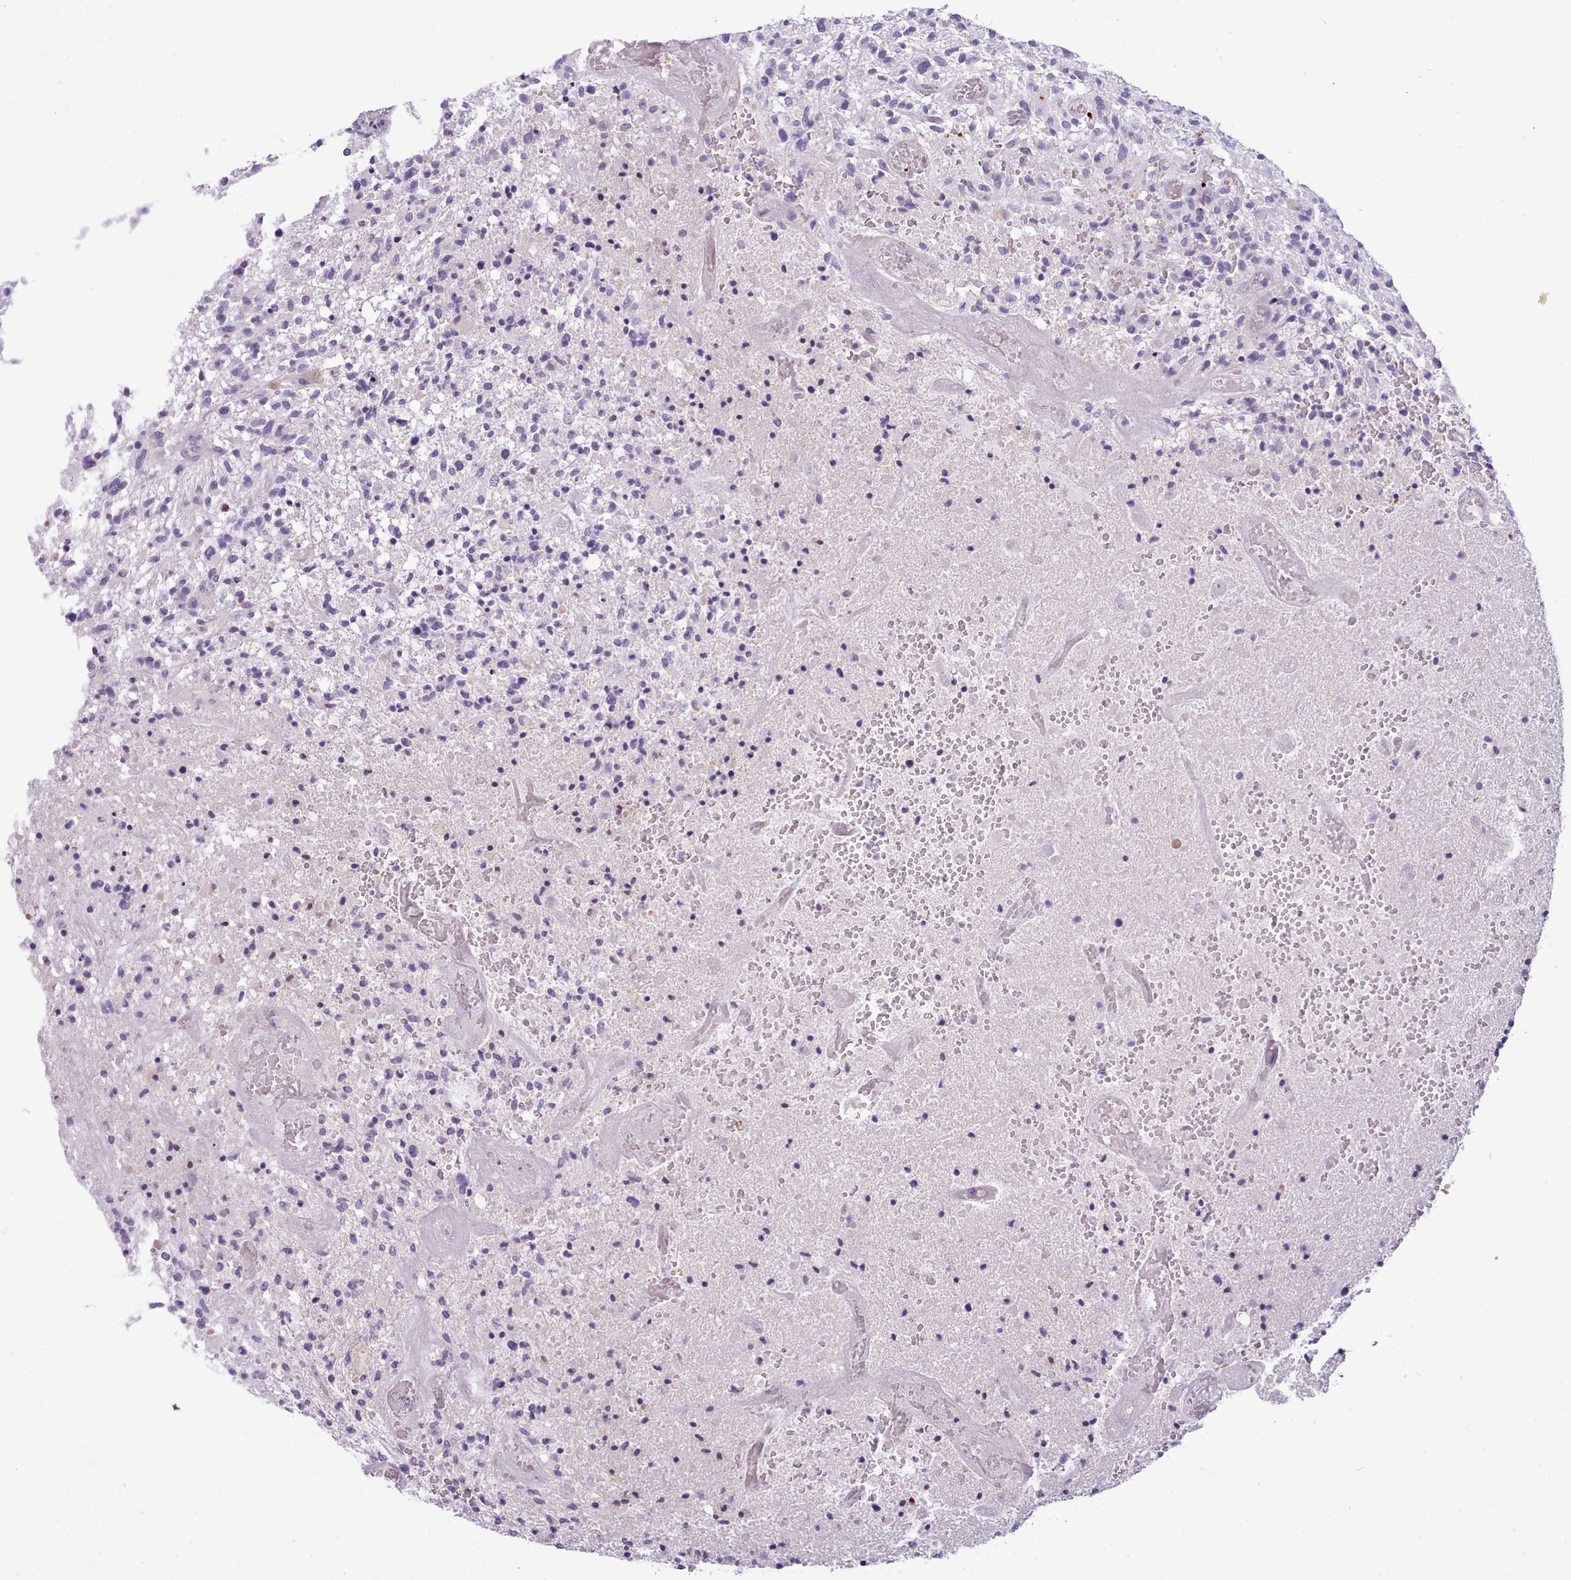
{"staining": {"intensity": "negative", "quantity": "none", "location": "none"}, "tissue": "glioma", "cell_type": "Tumor cells", "image_type": "cancer", "snomed": [{"axis": "morphology", "description": "Glioma, malignant, High grade"}, {"axis": "topography", "description": "Brain"}], "caption": "A high-resolution micrograph shows immunohistochemistry (IHC) staining of glioma, which shows no significant positivity in tumor cells.", "gene": "CYP2A13", "patient": {"sex": "male", "age": 47}}